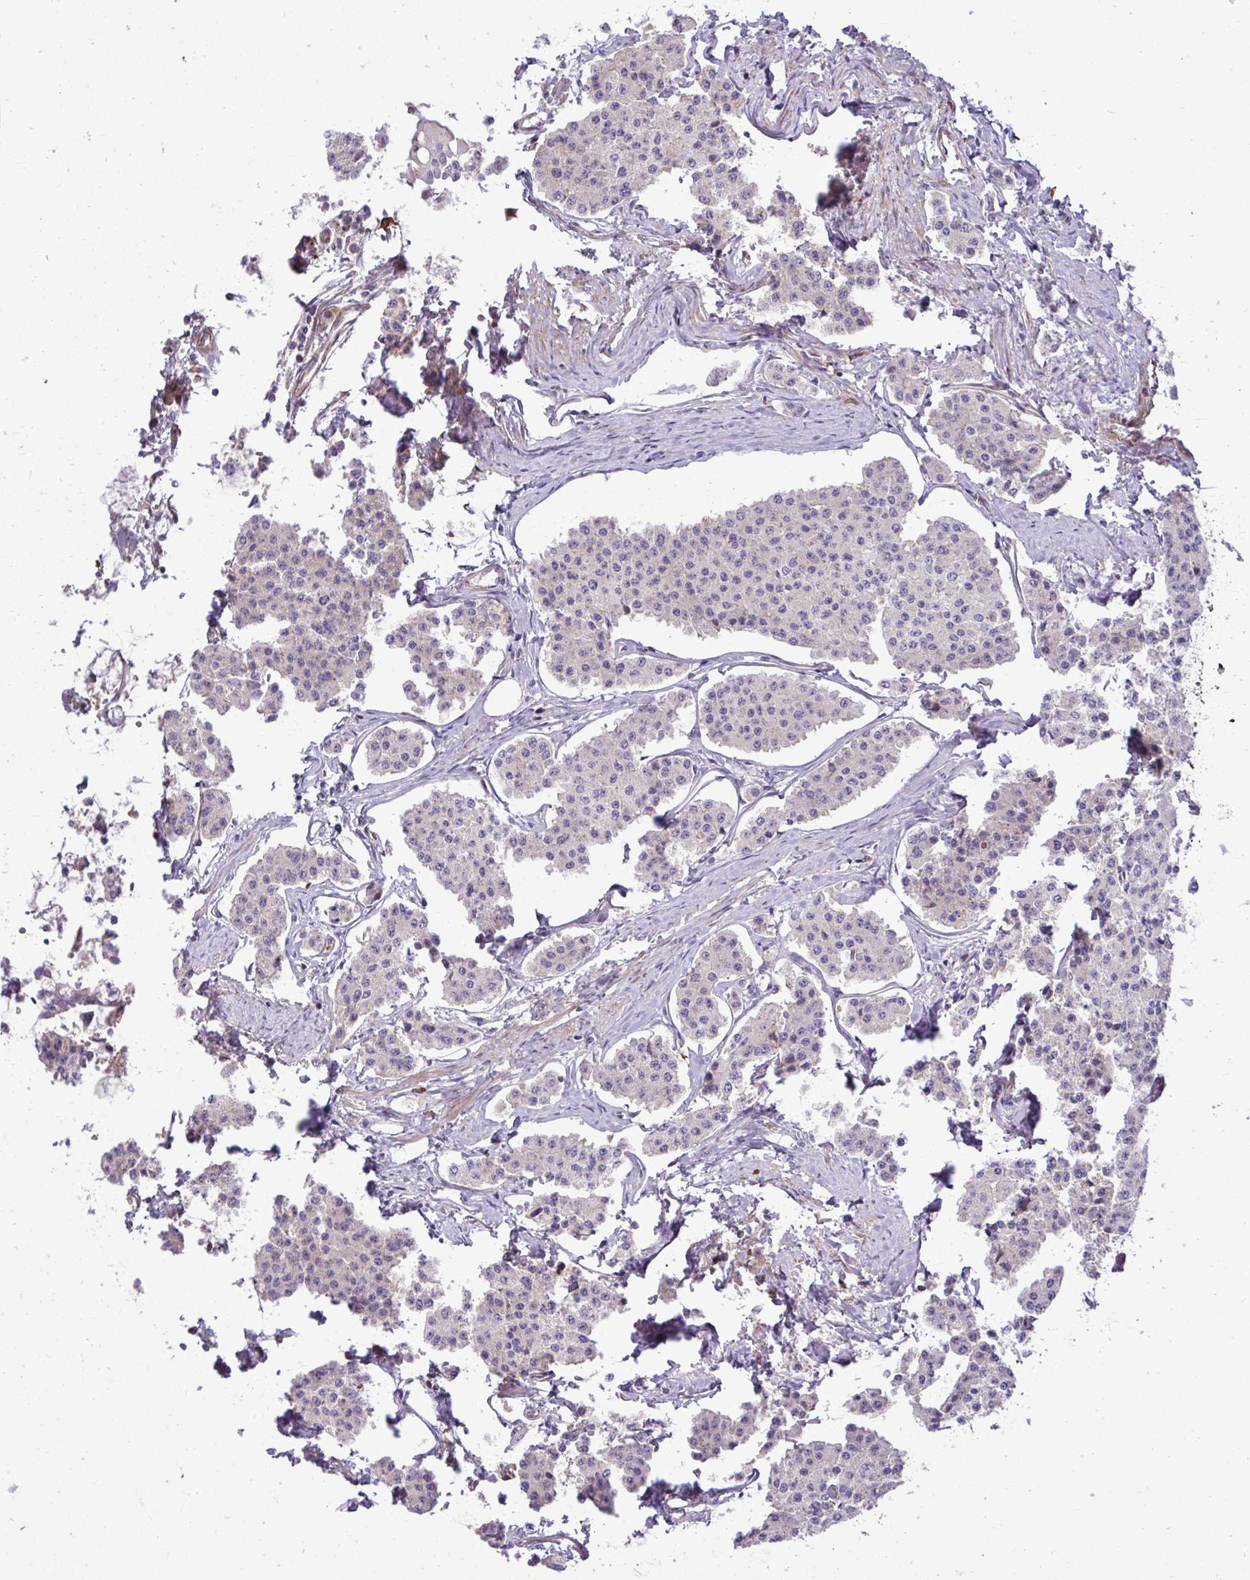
{"staining": {"intensity": "negative", "quantity": "none", "location": "none"}, "tissue": "carcinoid", "cell_type": "Tumor cells", "image_type": "cancer", "snomed": [{"axis": "morphology", "description": "Carcinoid, malignant, NOS"}, {"axis": "topography", "description": "Small intestine"}], "caption": "Human malignant carcinoid stained for a protein using immunohistochemistry (IHC) exhibits no expression in tumor cells.", "gene": "ZSCAN9", "patient": {"sex": "female", "age": 65}}